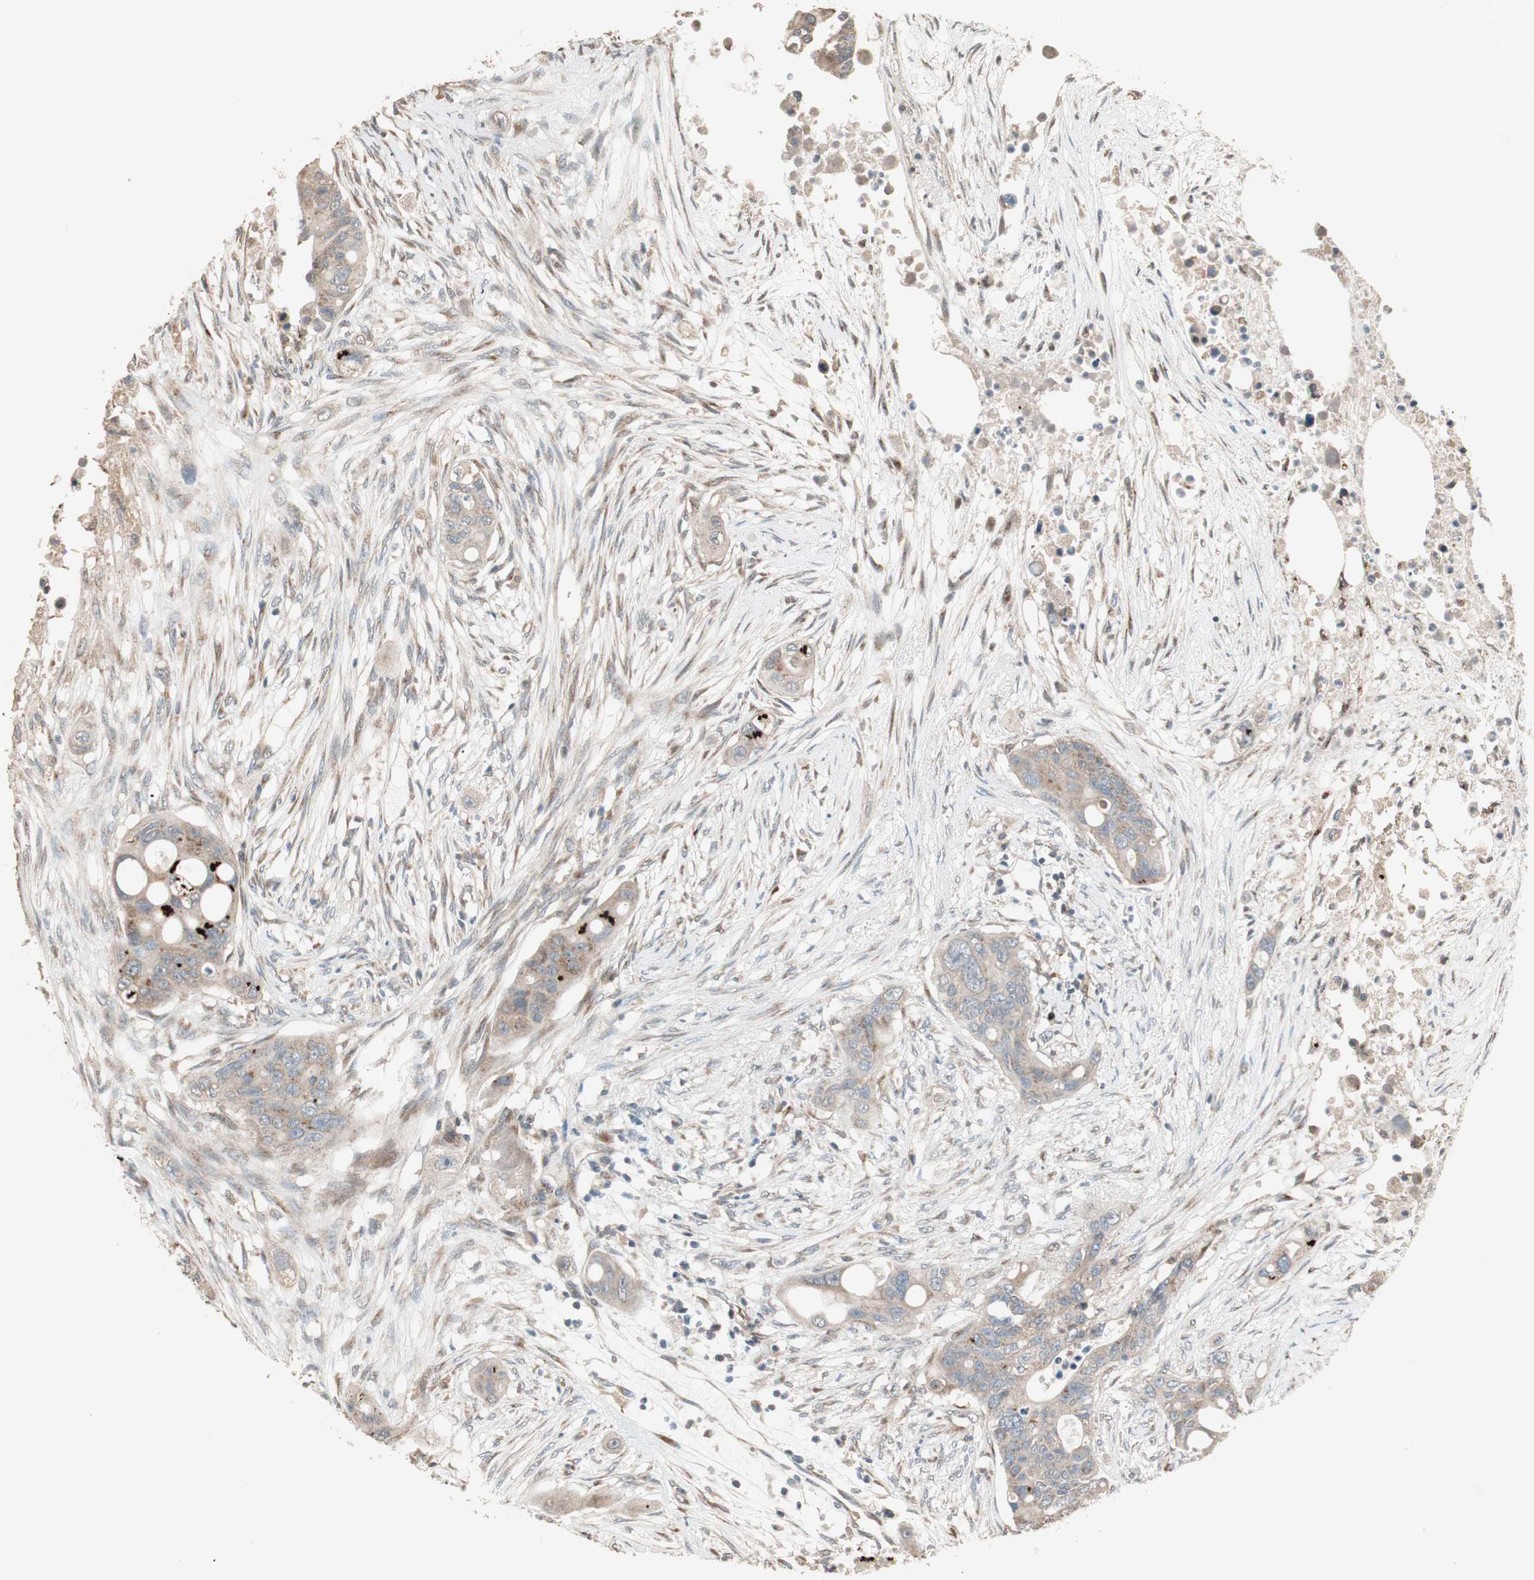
{"staining": {"intensity": "moderate", "quantity": ">75%", "location": "cytoplasmic/membranous"}, "tissue": "colorectal cancer", "cell_type": "Tumor cells", "image_type": "cancer", "snomed": [{"axis": "morphology", "description": "Adenocarcinoma, NOS"}, {"axis": "topography", "description": "Colon"}], "caption": "A photomicrograph of colorectal adenocarcinoma stained for a protein reveals moderate cytoplasmic/membranous brown staining in tumor cells. Immunohistochemistry stains the protein of interest in brown and the nuclei are stained blue.", "gene": "RARRES1", "patient": {"sex": "female", "age": 57}}